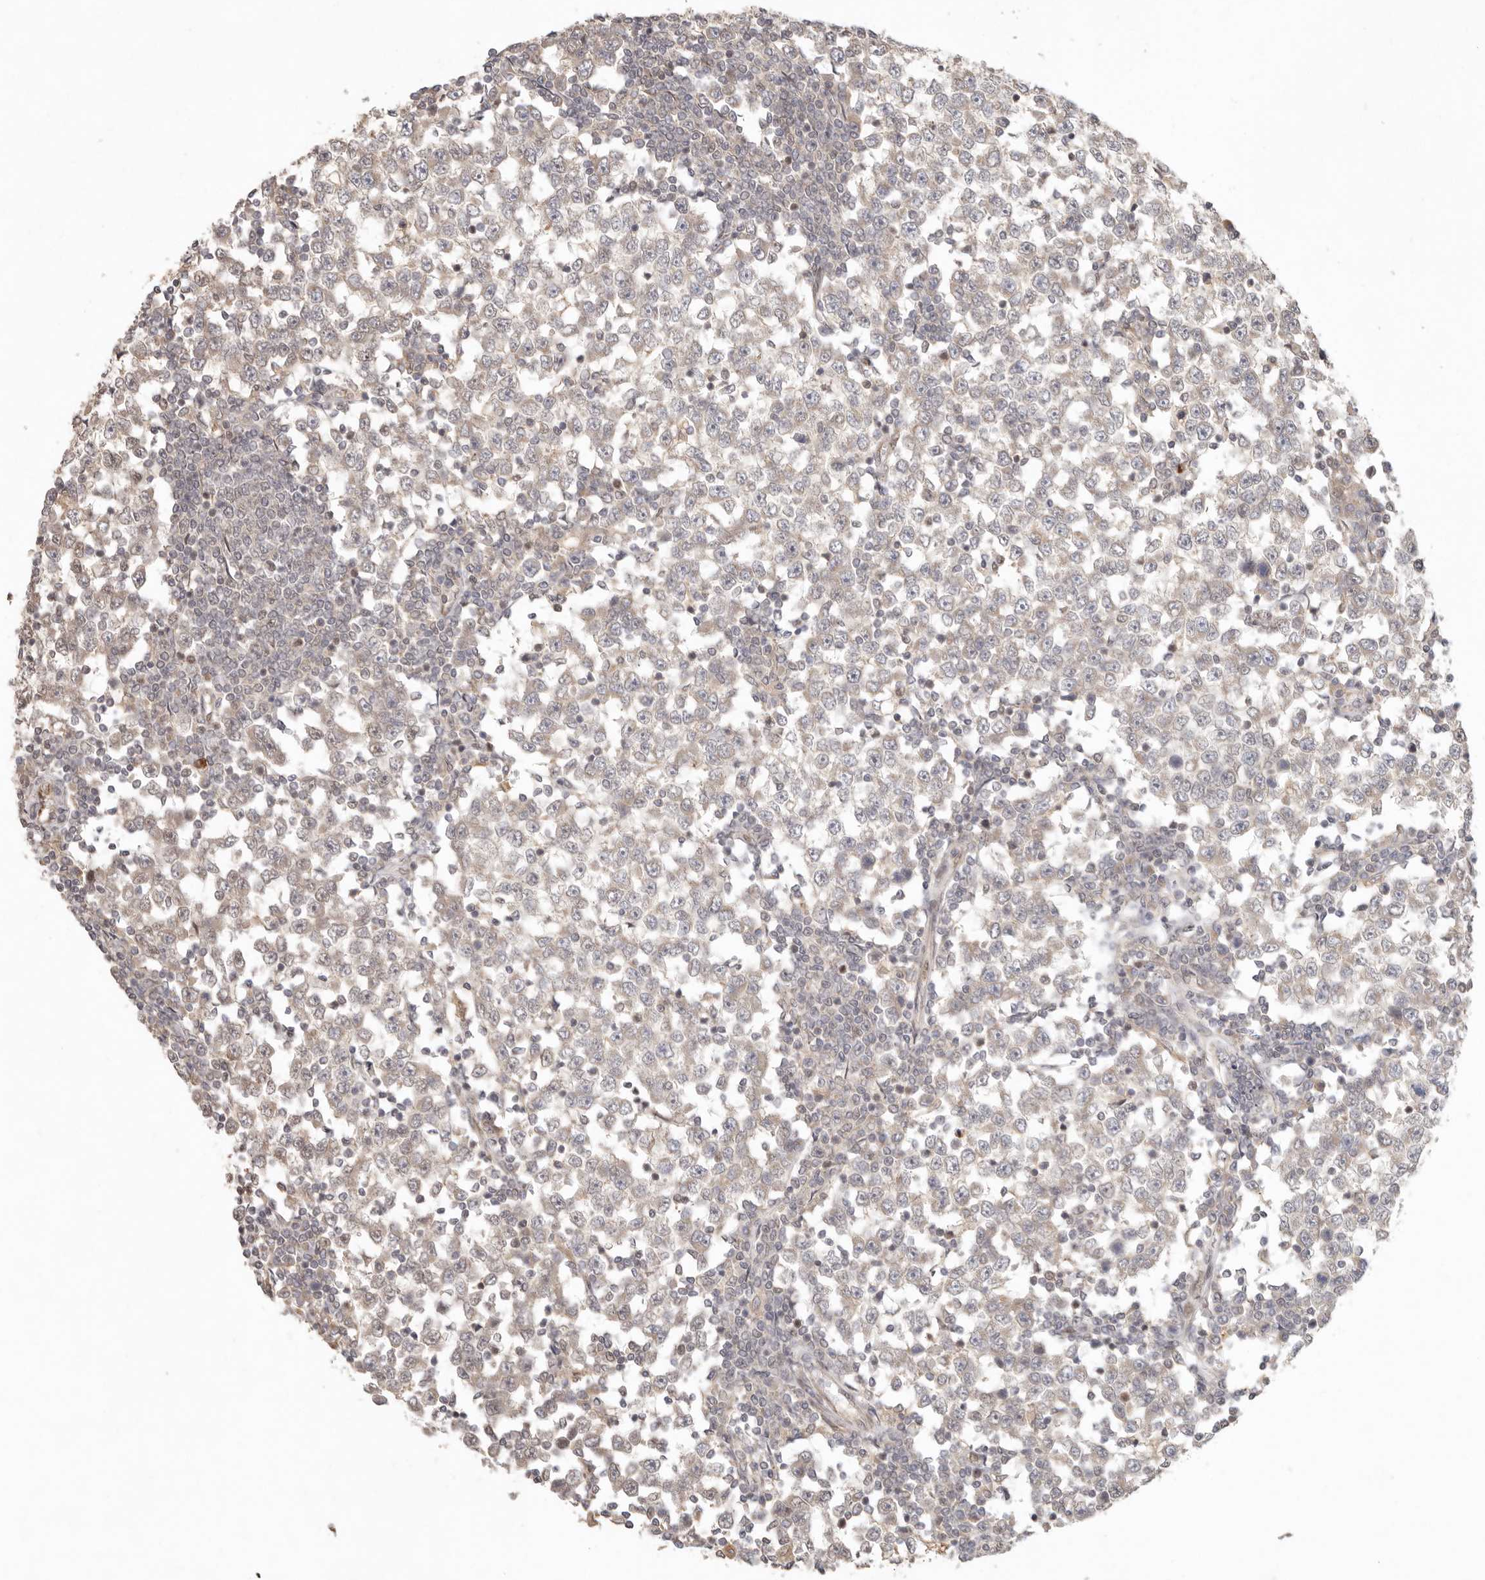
{"staining": {"intensity": "weak", "quantity": "25%-75%", "location": "cytoplasmic/membranous"}, "tissue": "testis cancer", "cell_type": "Tumor cells", "image_type": "cancer", "snomed": [{"axis": "morphology", "description": "Seminoma, NOS"}, {"axis": "topography", "description": "Testis"}], "caption": "This photomicrograph shows testis seminoma stained with immunohistochemistry to label a protein in brown. The cytoplasmic/membranous of tumor cells show weak positivity for the protein. Nuclei are counter-stained blue.", "gene": "LRRC75A", "patient": {"sex": "male", "age": 65}}